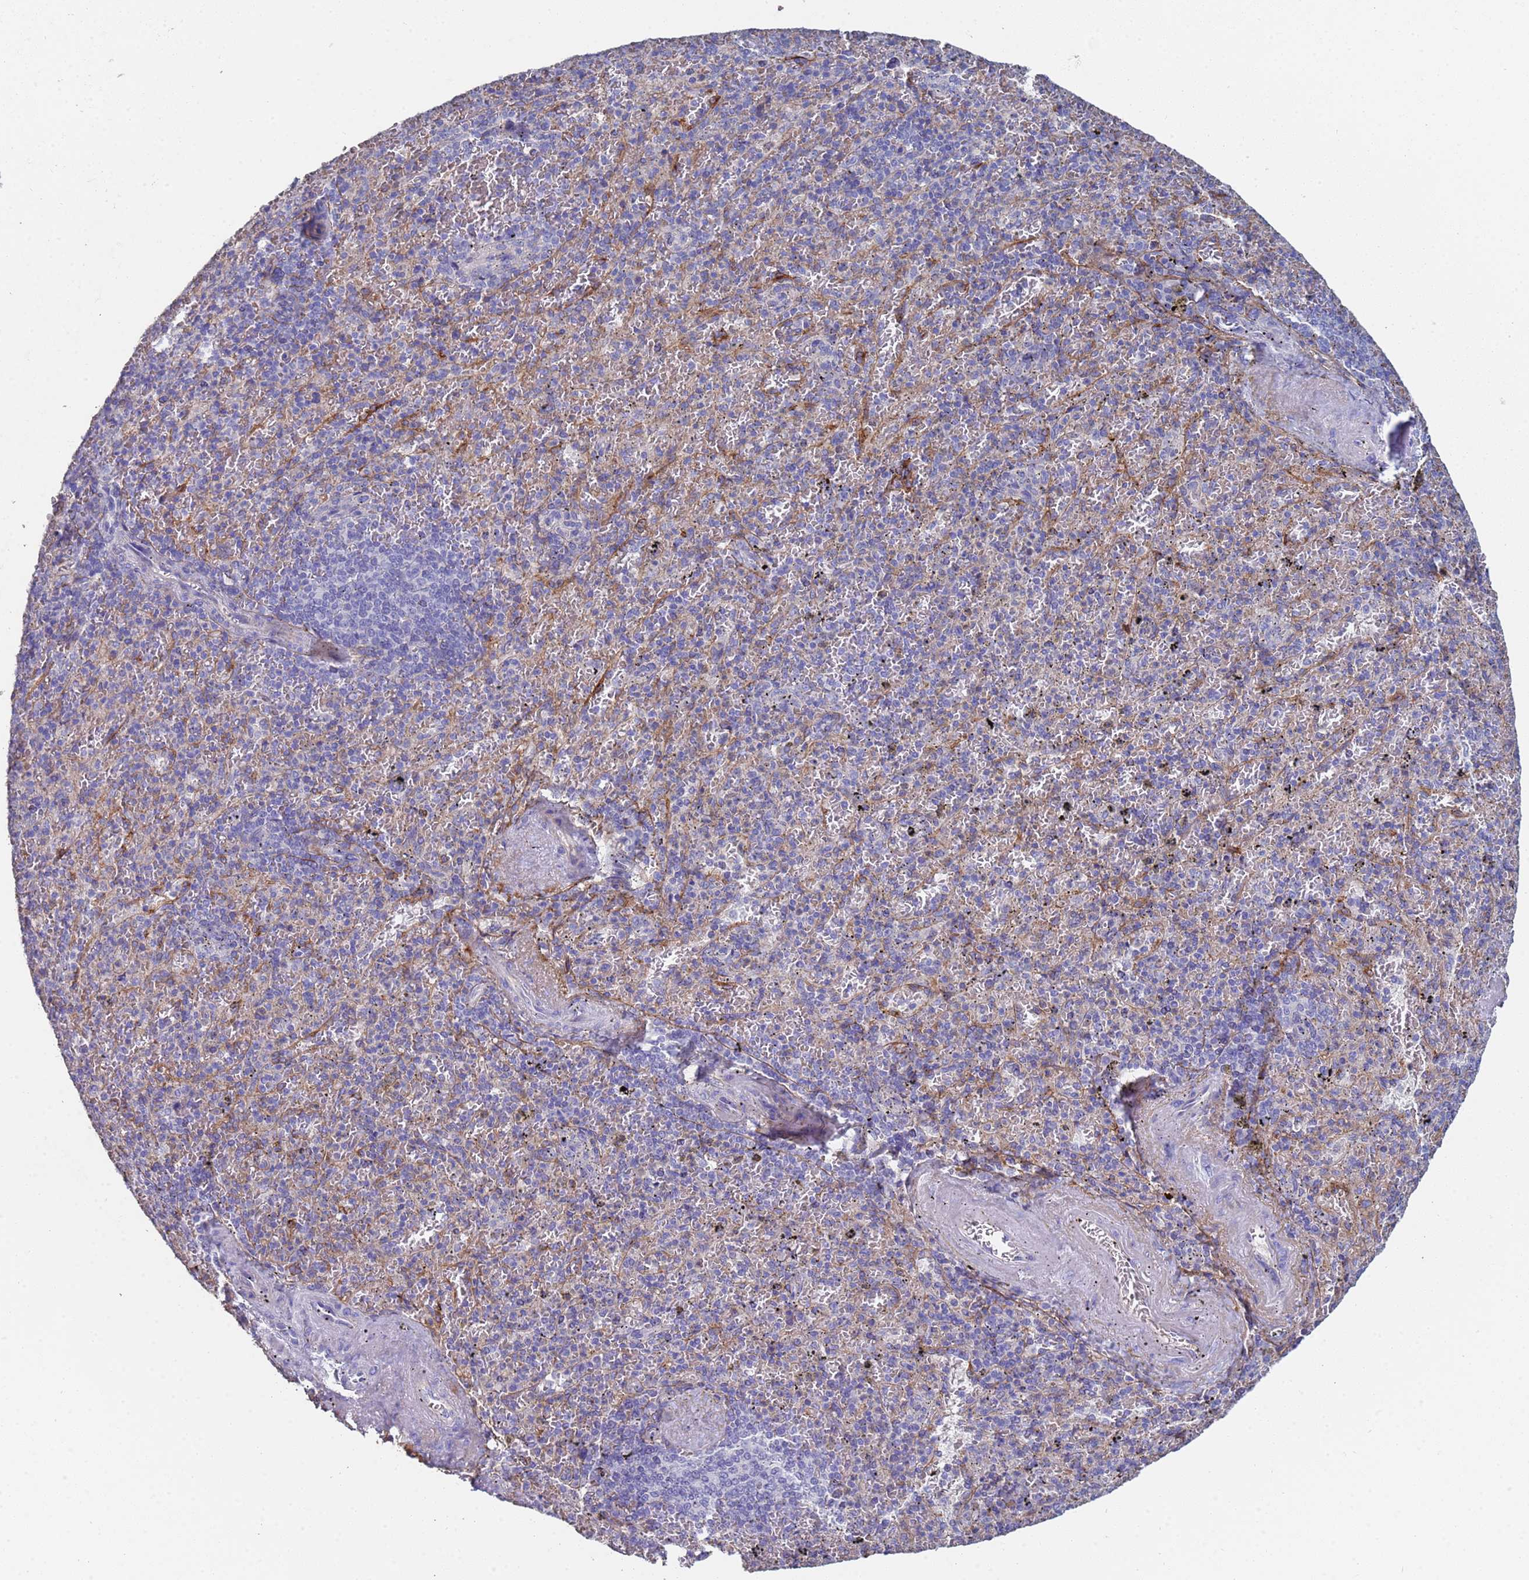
{"staining": {"intensity": "weak", "quantity": "<25%", "location": "cytoplasmic/membranous"}, "tissue": "spleen", "cell_type": "Cells in red pulp", "image_type": "normal", "snomed": [{"axis": "morphology", "description": "Normal tissue, NOS"}, {"axis": "topography", "description": "Spleen"}], "caption": "An immunohistochemistry (IHC) micrograph of benign spleen is shown. There is no staining in cells in red pulp of spleen.", "gene": "ABCA8", "patient": {"sex": "male", "age": 82}}